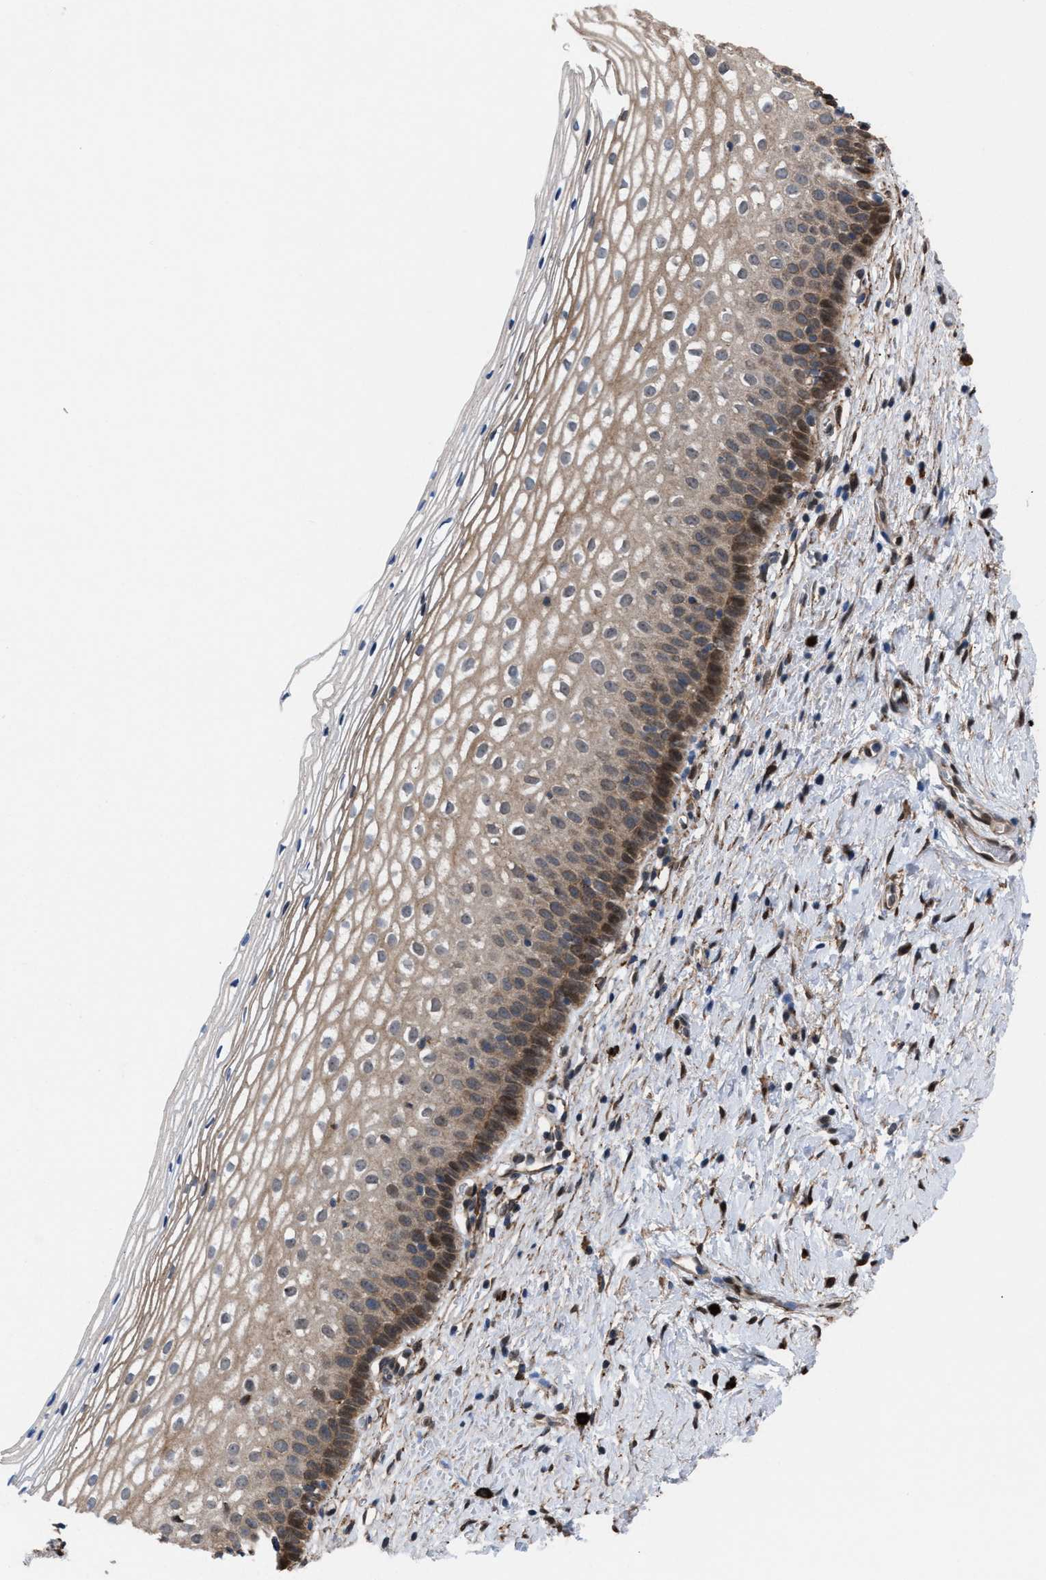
{"staining": {"intensity": "moderate", "quantity": "25%-75%", "location": "cytoplasmic/membranous,nuclear"}, "tissue": "cervix", "cell_type": "Squamous epithelial cells", "image_type": "normal", "snomed": [{"axis": "morphology", "description": "Normal tissue, NOS"}, {"axis": "topography", "description": "Cervix"}], "caption": "Immunohistochemical staining of normal human cervix displays moderate cytoplasmic/membranous,nuclear protein expression in approximately 25%-75% of squamous epithelial cells. Ihc stains the protein in brown and the nuclei are stained blue.", "gene": "TP53BP2", "patient": {"sex": "female", "age": 72}}